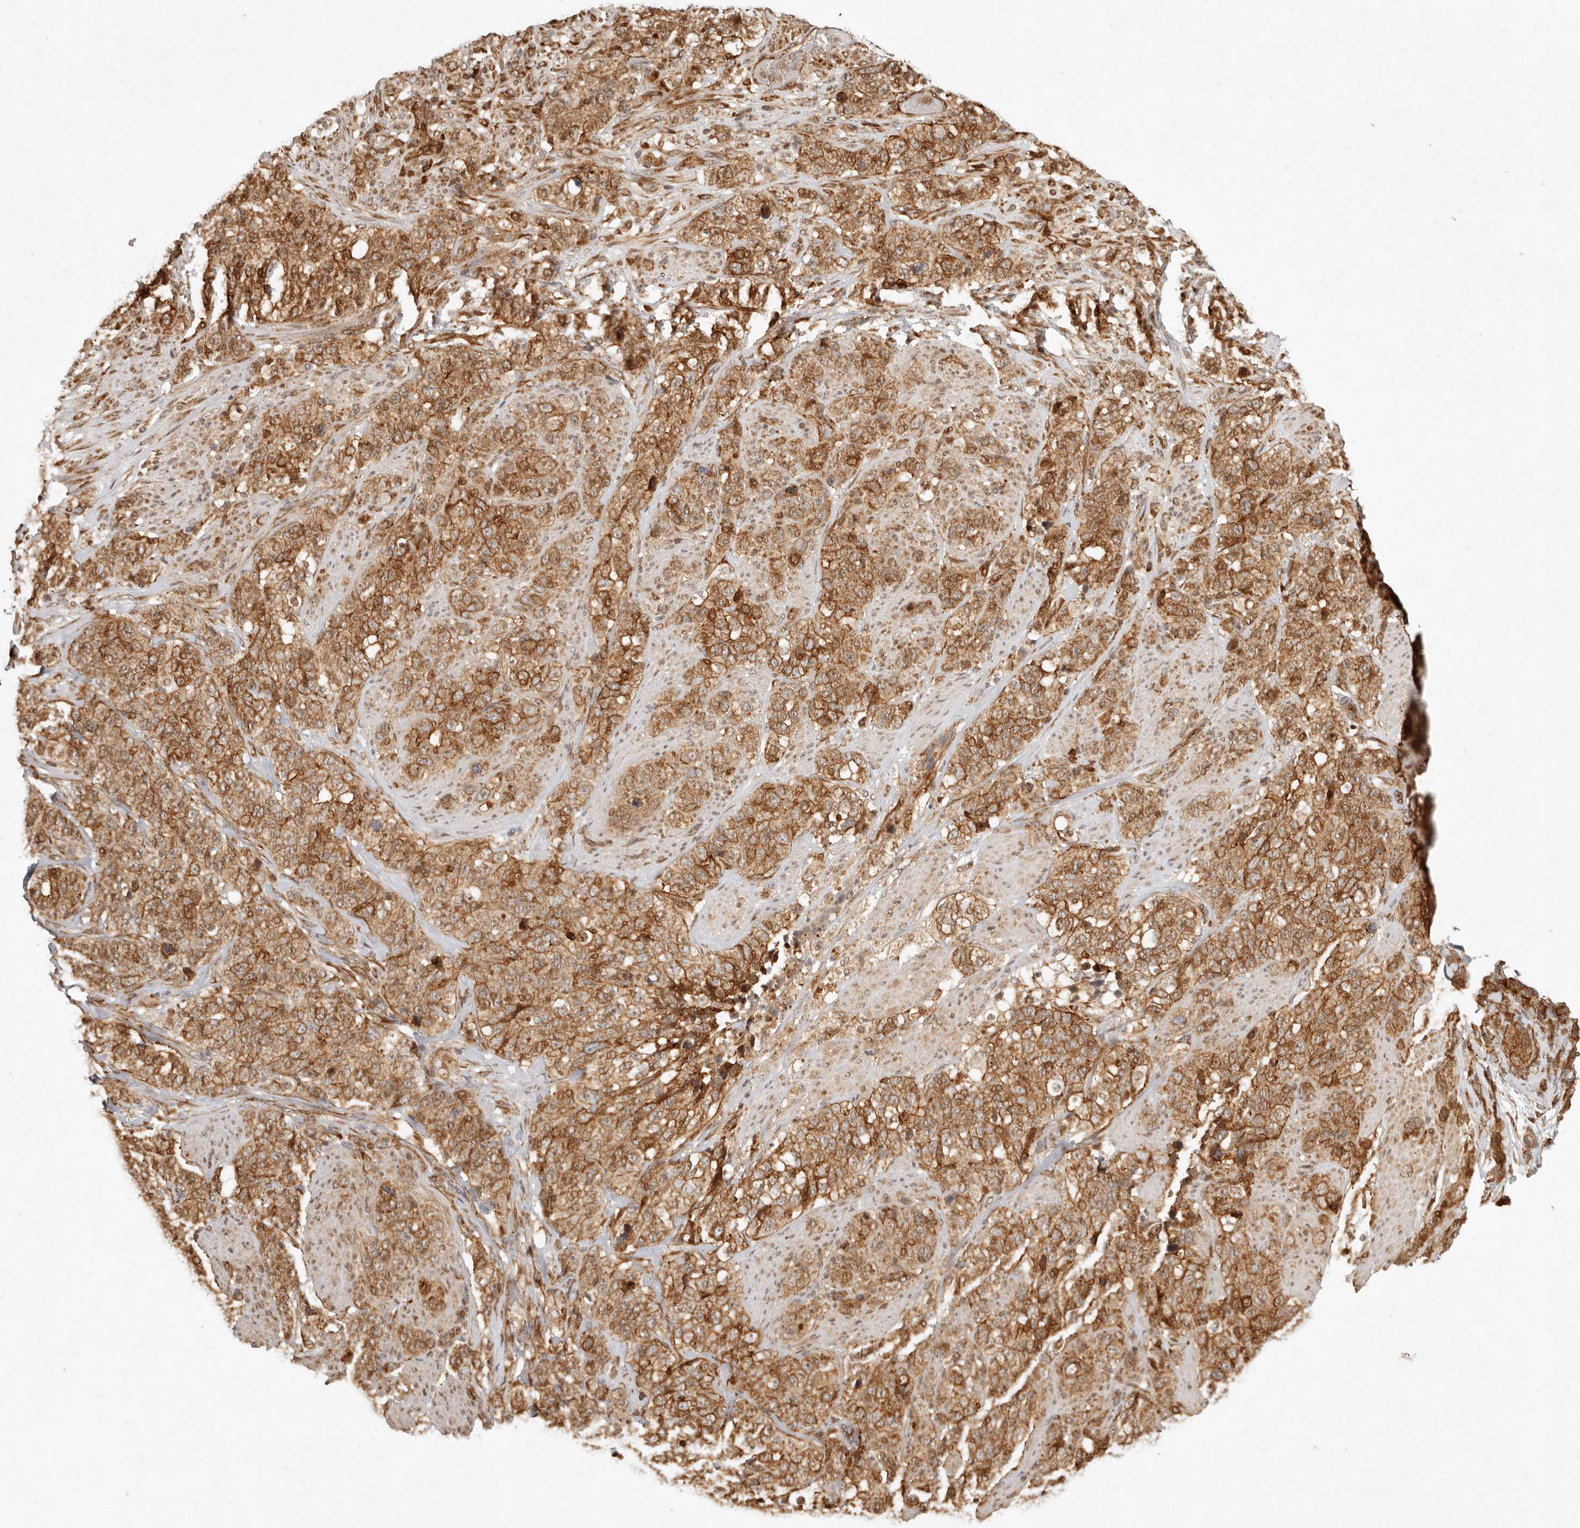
{"staining": {"intensity": "moderate", "quantity": ">75%", "location": "cytoplasmic/membranous"}, "tissue": "stomach cancer", "cell_type": "Tumor cells", "image_type": "cancer", "snomed": [{"axis": "morphology", "description": "Adenocarcinoma, NOS"}, {"axis": "topography", "description": "Stomach"}], "caption": "DAB (3,3'-diaminobenzidine) immunohistochemical staining of human adenocarcinoma (stomach) exhibits moderate cytoplasmic/membranous protein expression in about >75% of tumor cells. Using DAB (3,3'-diaminobenzidine) (brown) and hematoxylin (blue) stains, captured at high magnification using brightfield microscopy.", "gene": "KLHL38", "patient": {"sex": "male", "age": 48}}